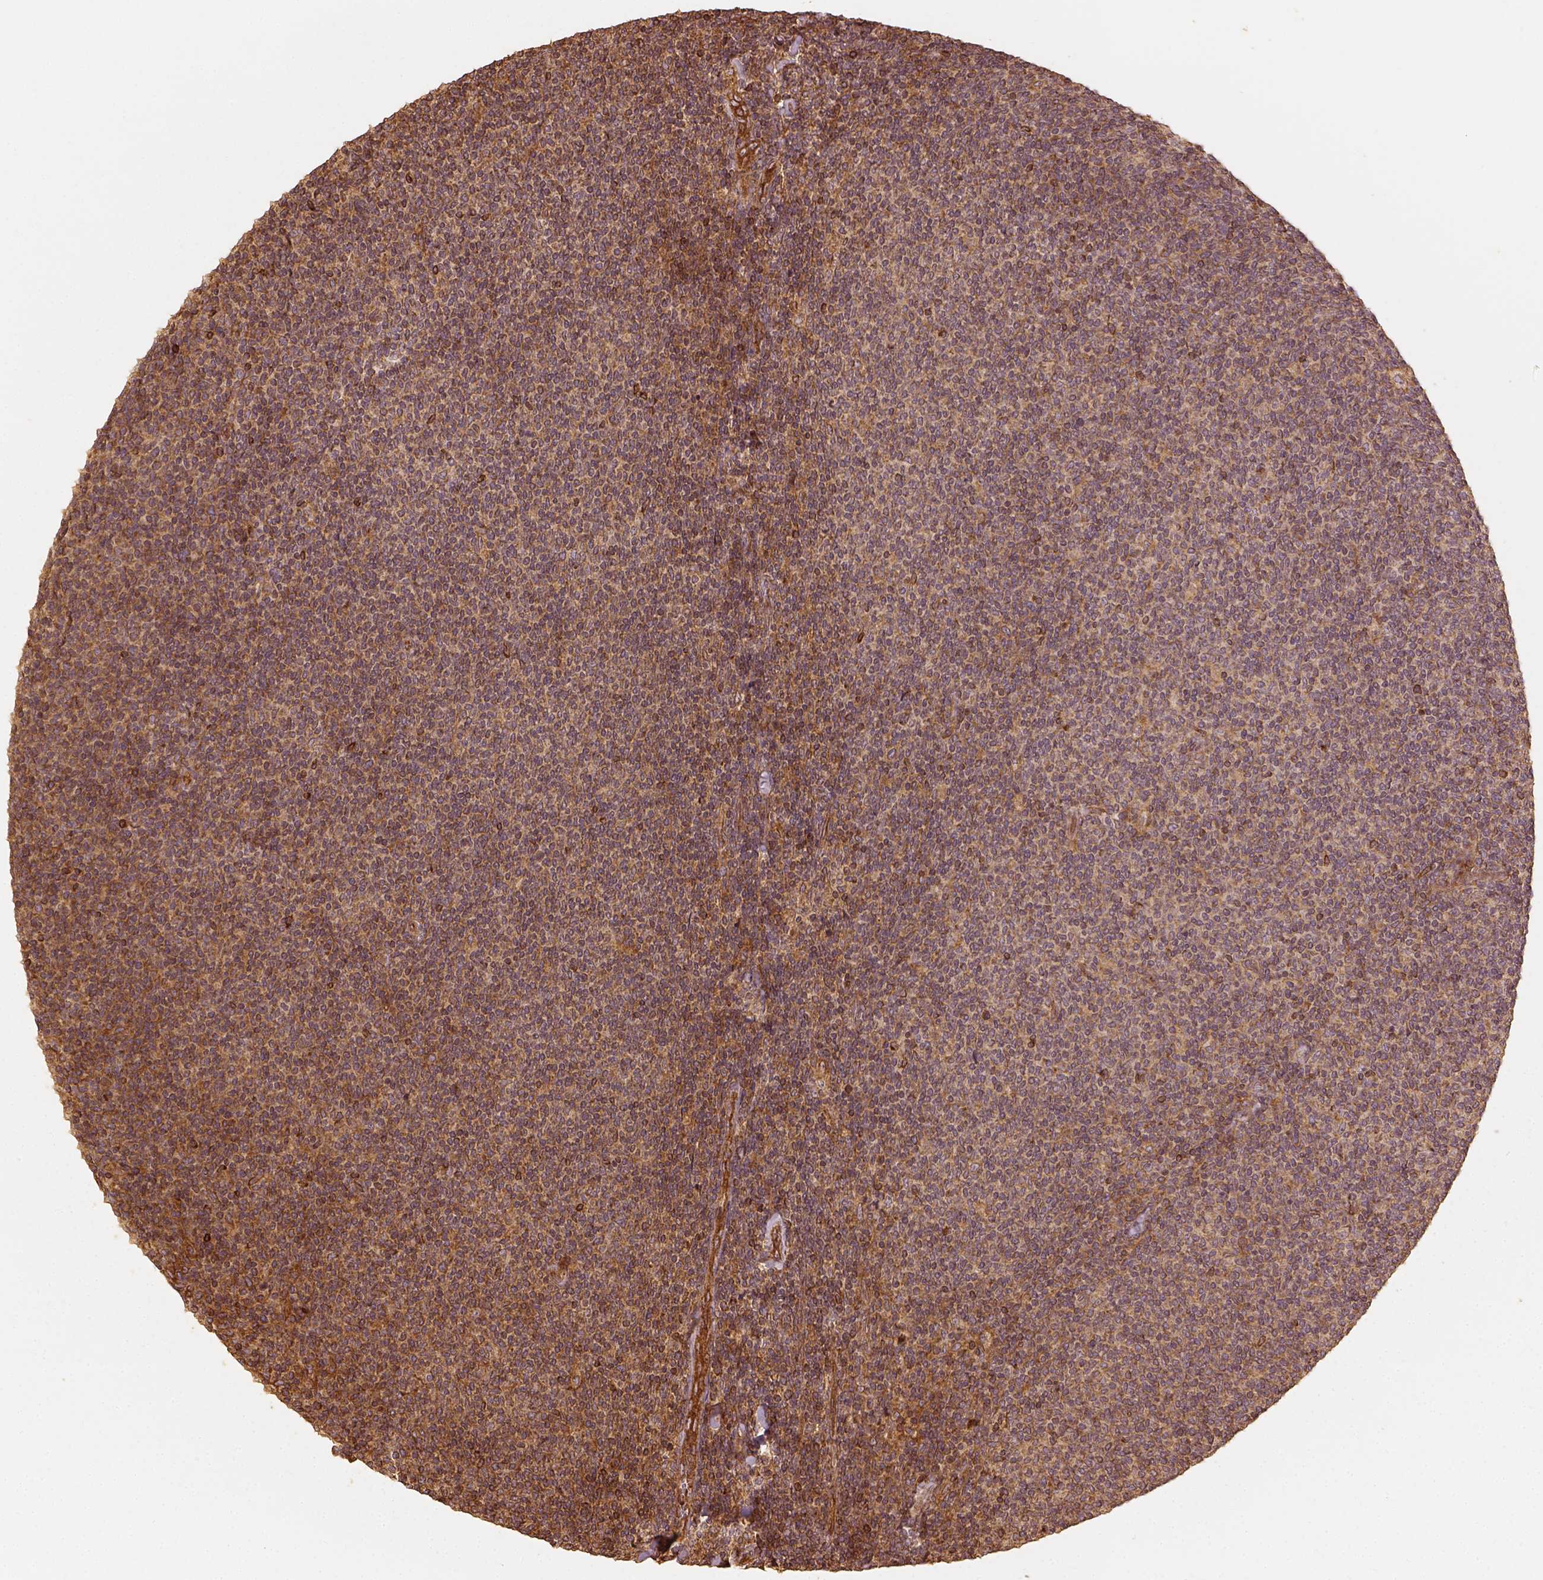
{"staining": {"intensity": "moderate", "quantity": "25%-75%", "location": "cytoplasmic/membranous"}, "tissue": "lymphoma", "cell_type": "Tumor cells", "image_type": "cancer", "snomed": [{"axis": "morphology", "description": "Malignant lymphoma, non-Hodgkin's type, Low grade"}, {"axis": "topography", "description": "Lymph node"}], "caption": "Immunohistochemical staining of lymphoma exhibits medium levels of moderate cytoplasmic/membranous positivity in about 25%-75% of tumor cells. The staining was performed using DAB (3,3'-diaminobenzidine), with brown indicating positive protein expression. Nuclei are stained blue with hematoxylin.", "gene": "VEGFA", "patient": {"sex": "male", "age": 52}}